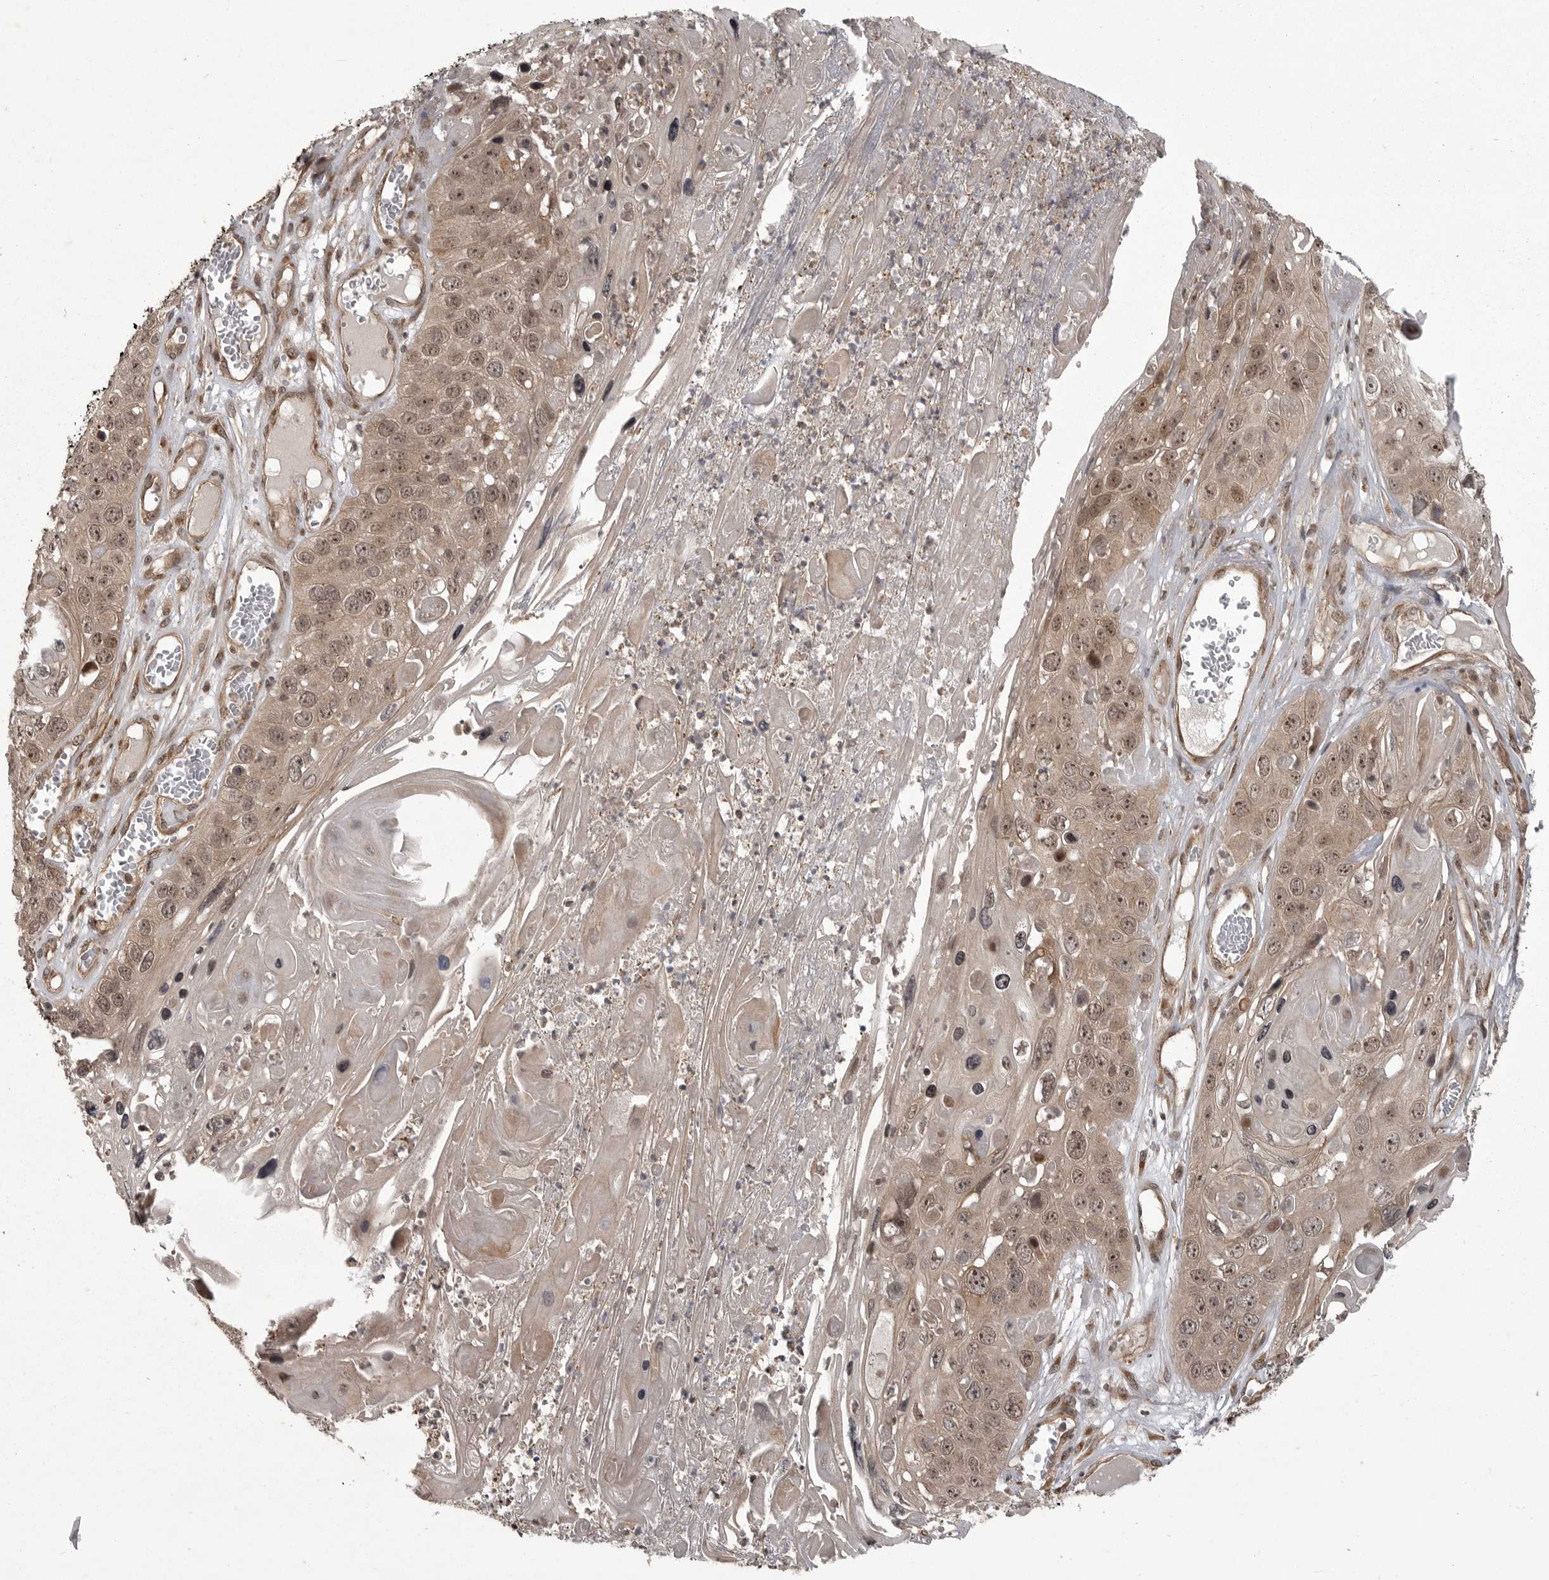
{"staining": {"intensity": "moderate", "quantity": ">75%", "location": "cytoplasmic/membranous,nuclear"}, "tissue": "skin cancer", "cell_type": "Tumor cells", "image_type": "cancer", "snomed": [{"axis": "morphology", "description": "Squamous cell carcinoma, NOS"}, {"axis": "topography", "description": "Skin"}], "caption": "Skin cancer was stained to show a protein in brown. There is medium levels of moderate cytoplasmic/membranous and nuclear expression in approximately >75% of tumor cells.", "gene": "DNAJC8", "patient": {"sex": "male", "age": 55}}